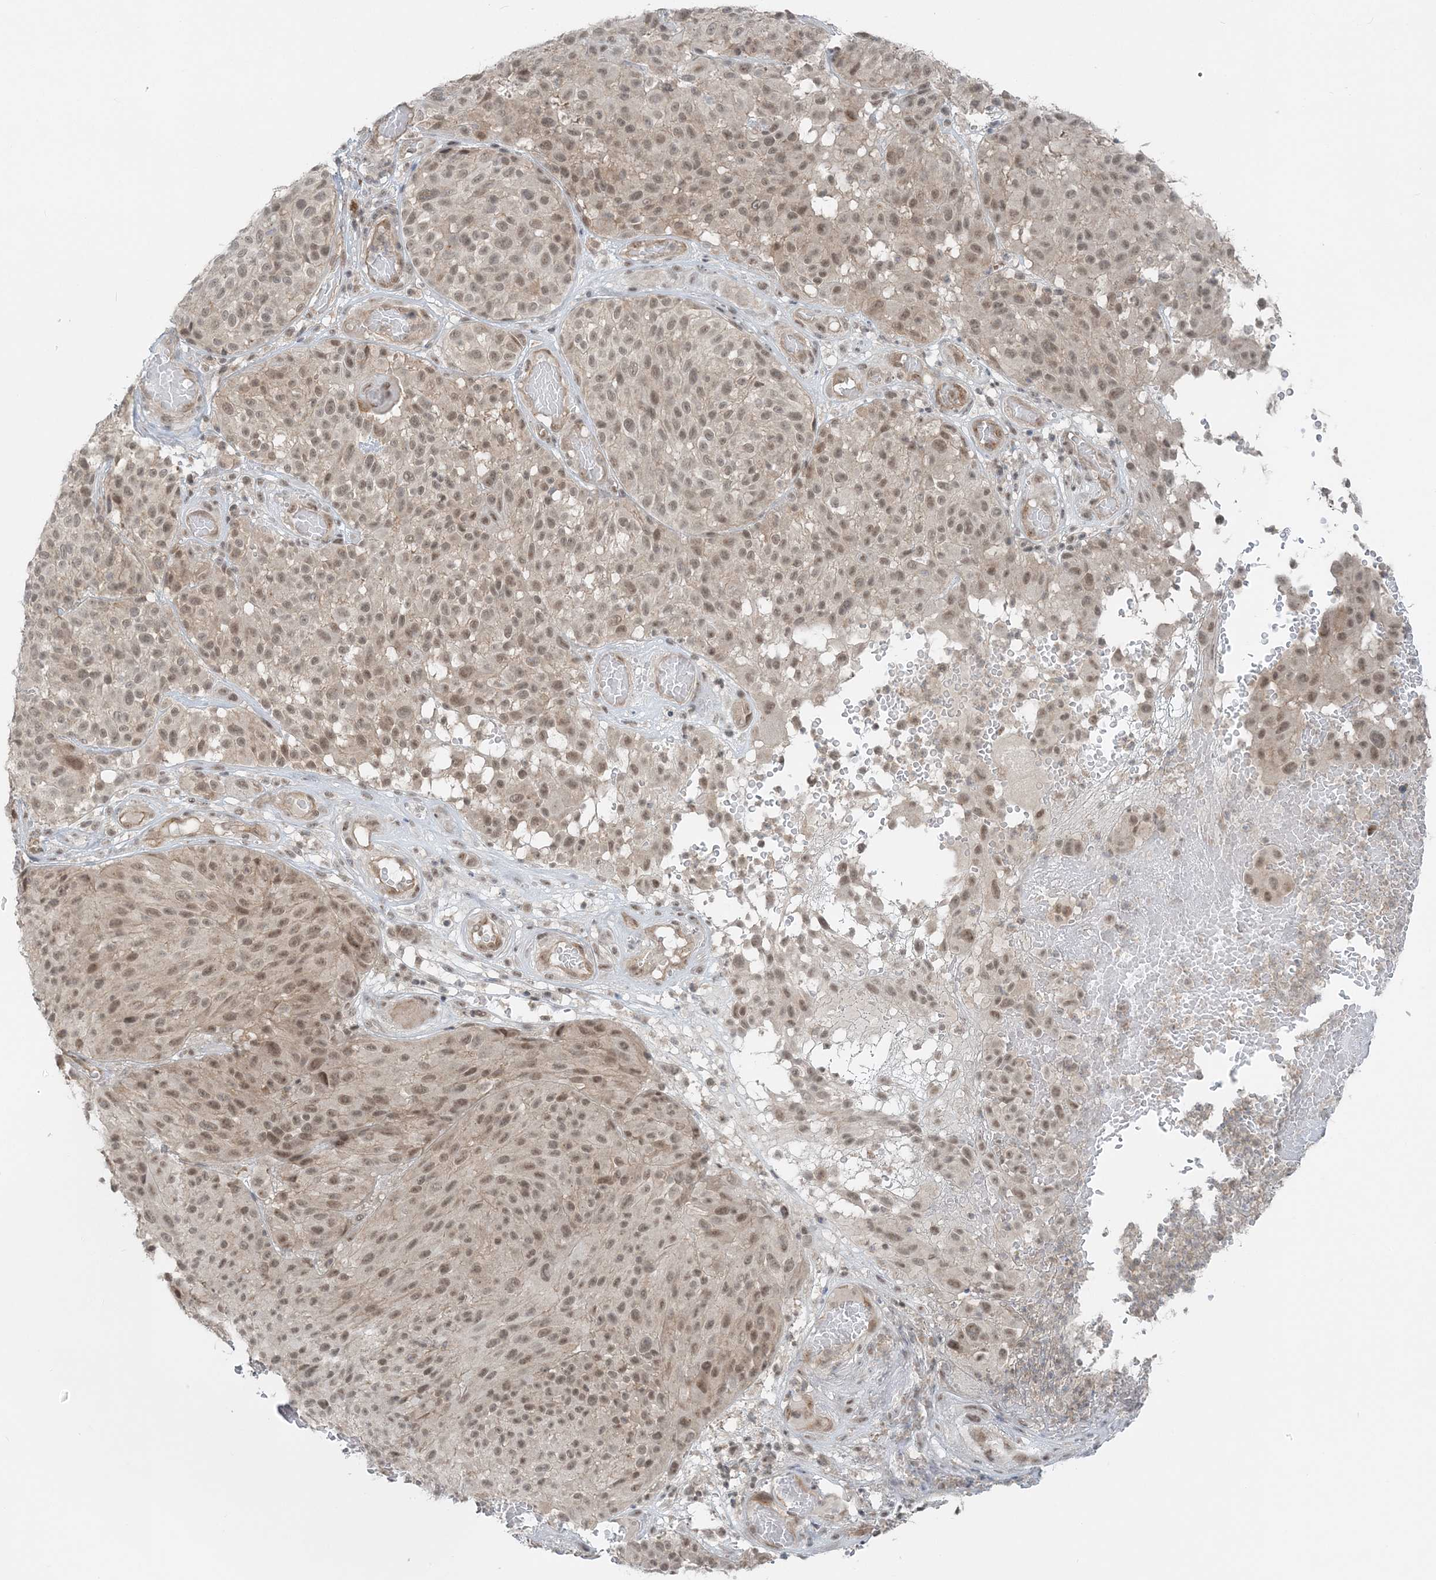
{"staining": {"intensity": "moderate", "quantity": ">75%", "location": "nuclear"}, "tissue": "melanoma", "cell_type": "Tumor cells", "image_type": "cancer", "snomed": [{"axis": "morphology", "description": "Malignant melanoma, NOS"}, {"axis": "topography", "description": "Skin"}], "caption": "Melanoma stained with immunohistochemistry reveals moderate nuclear expression in about >75% of tumor cells. (DAB = brown stain, brightfield microscopy at high magnification).", "gene": "ATP11A", "patient": {"sex": "male", "age": 83}}